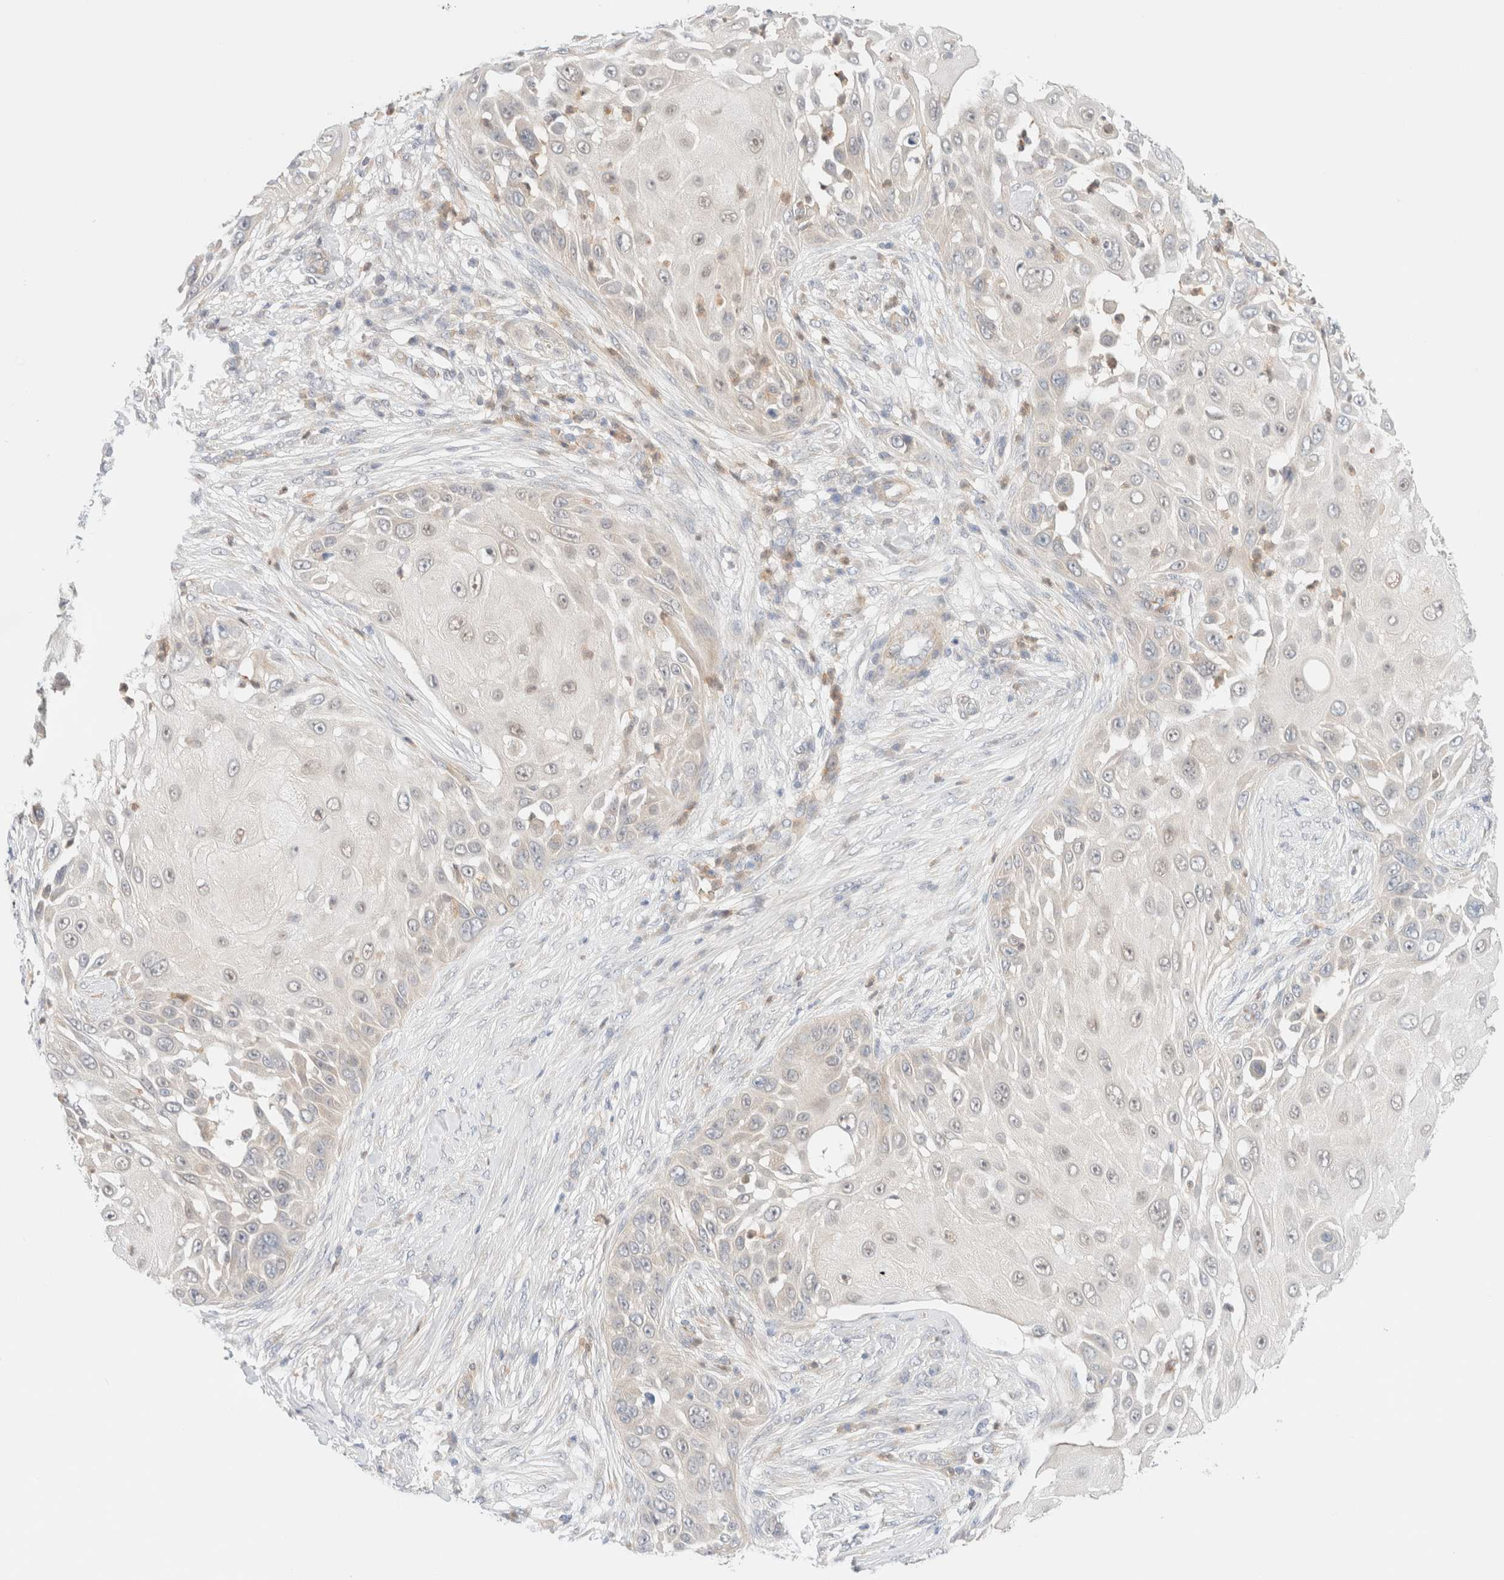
{"staining": {"intensity": "negative", "quantity": "none", "location": "none"}, "tissue": "skin cancer", "cell_type": "Tumor cells", "image_type": "cancer", "snomed": [{"axis": "morphology", "description": "Squamous cell carcinoma, NOS"}, {"axis": "topography", "description": "Skin"}], "caption": "Immunohistochemistry of human skin cancer demonstrates no positivity in tumor cells.", "gene": "UNC13B", "patient": {"sex": "female", "age": 44}}